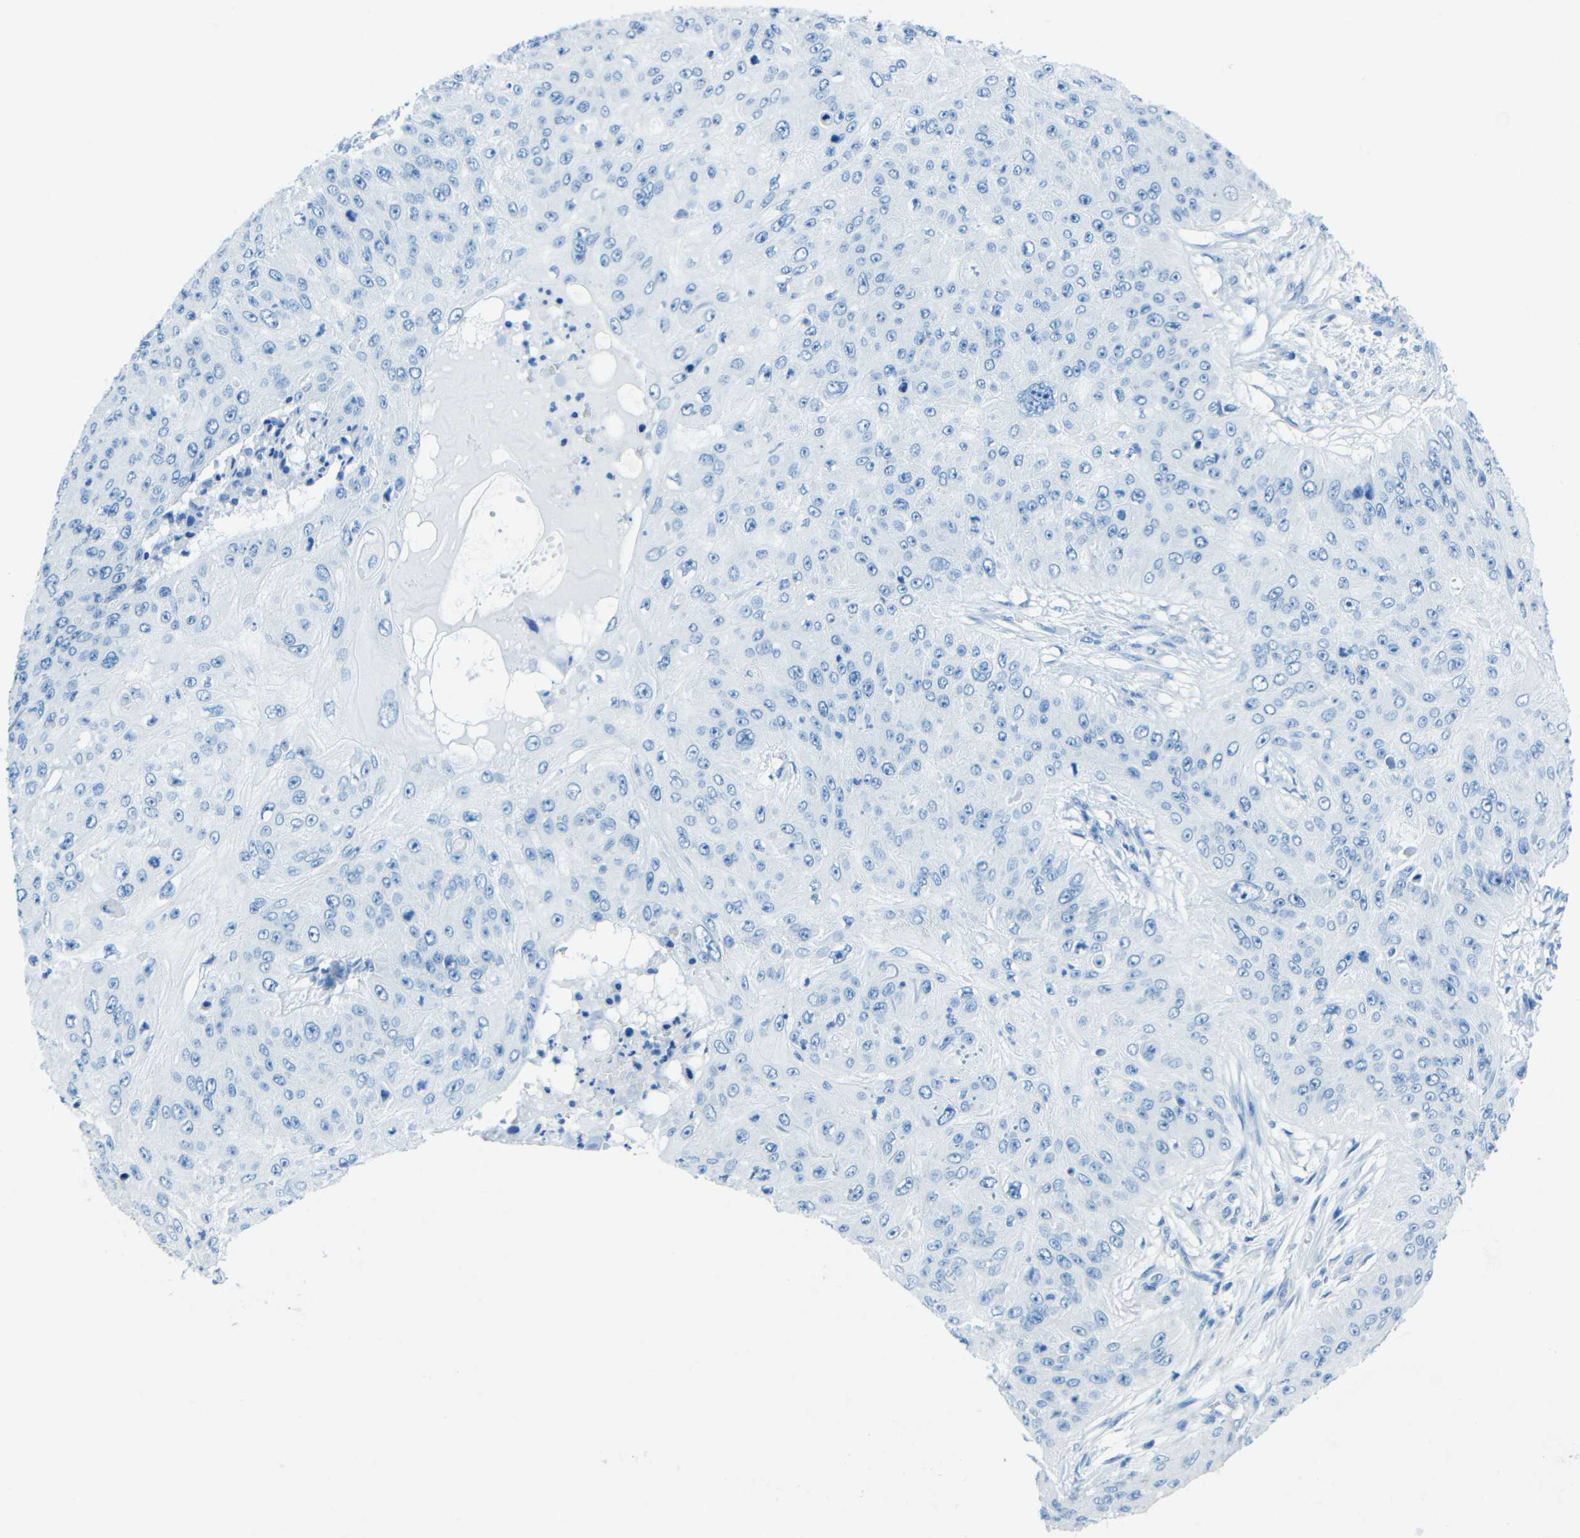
{"staining": {"intensity": "negative", "quantity": "none", "location": "none"}, "tissue": "skin cancer", "cell_type": "Tumor cells", "image_type": "cancer", "snomed": [{"axis": "morphology", "description": "Squamous cell carcinoma, NOS"}, {"axis": "topography", "description": "Skin"}], "caption": "The histopathology image reveals no staining of tumor cells in squamous cell carcinoma (skin).", "gene": "TUBB4B", "patient": {"sex": "female", "age": 80}}